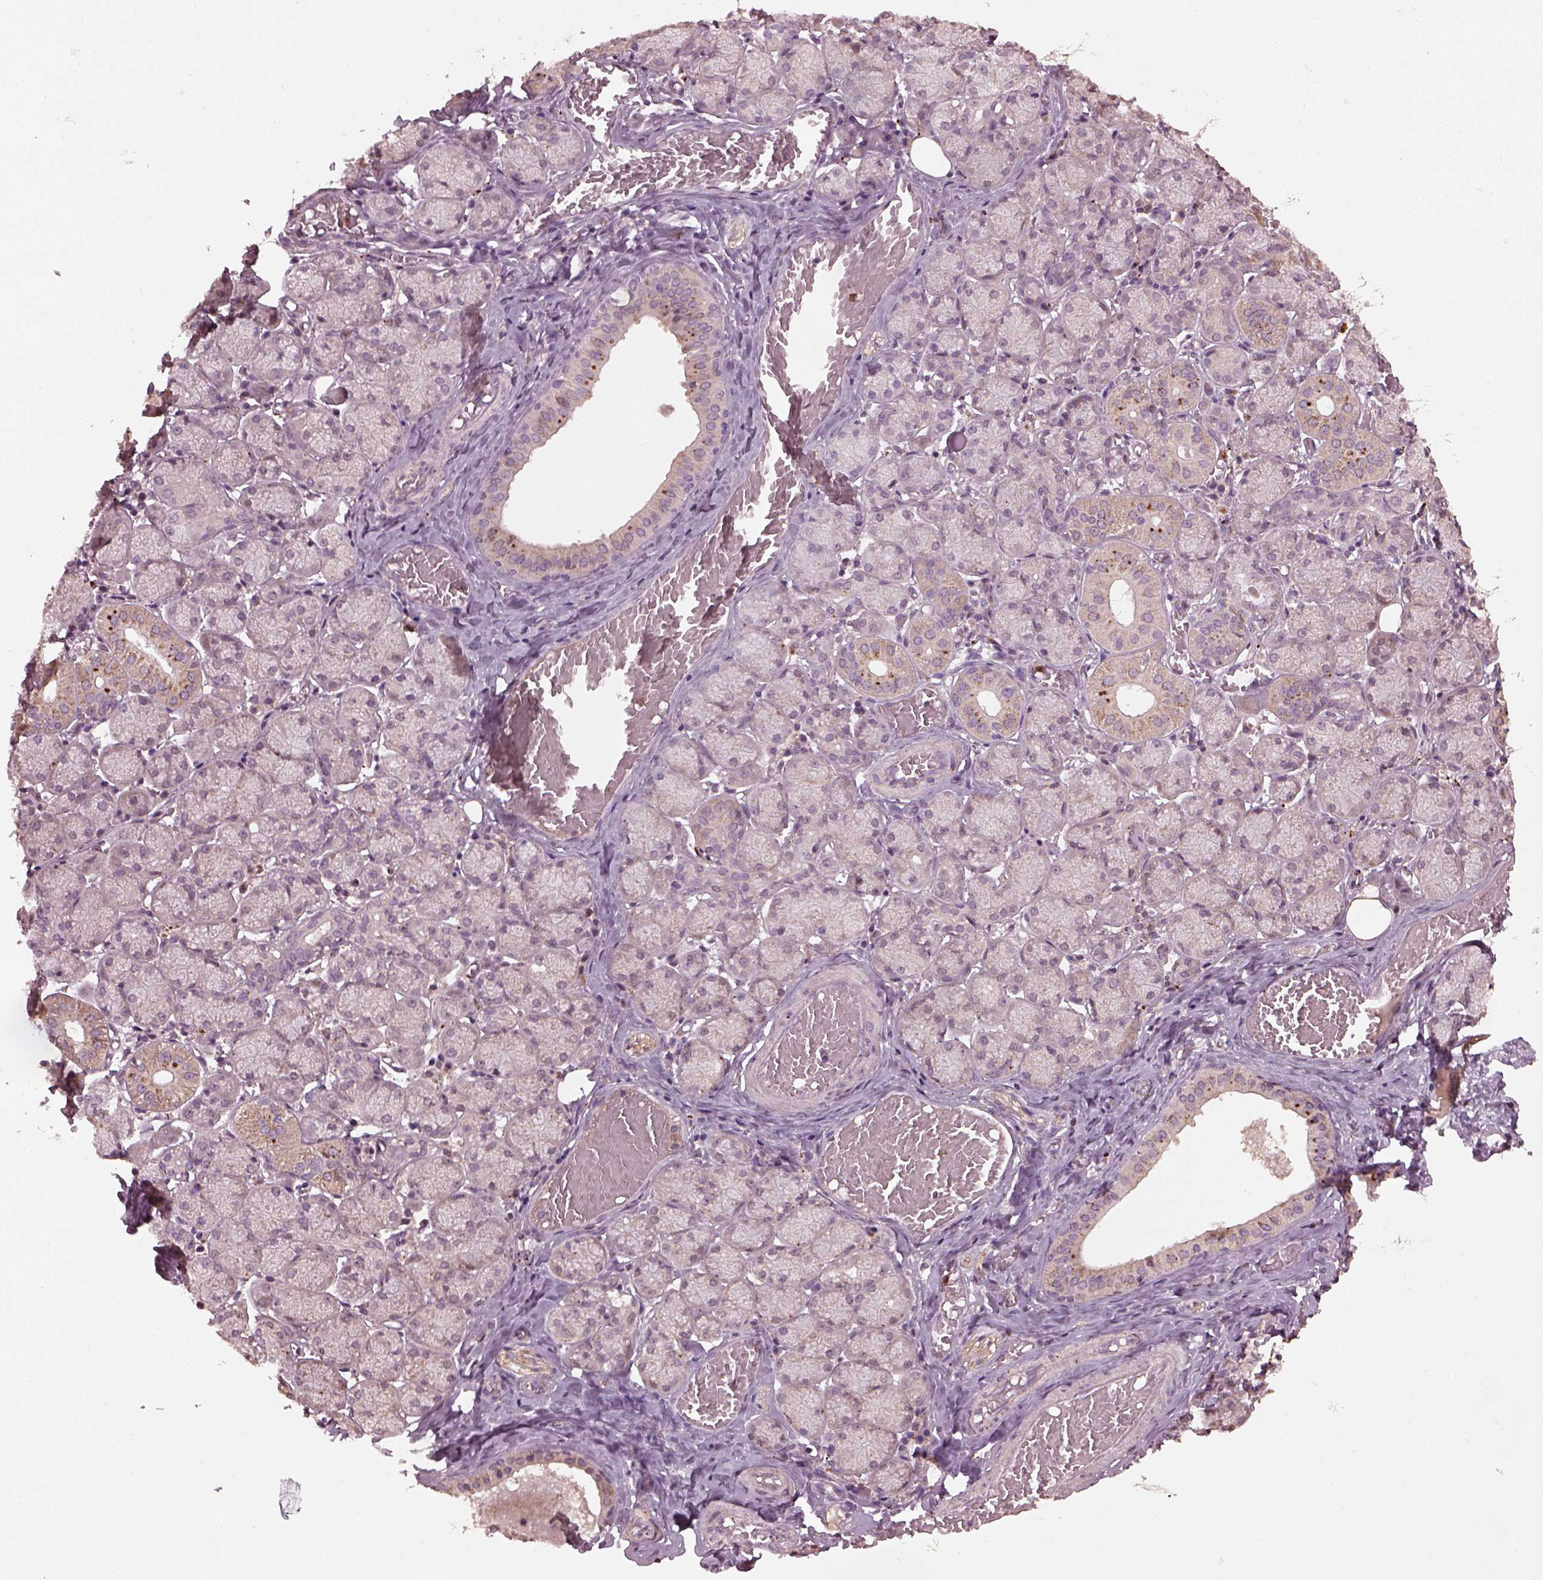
{"staining": {"intensity": "weak", "quantity": "<25%", "location": "cytoplasmic/membranous"}, "tissue": "salivary gland", "cell_type": "Glandular cells", "image_type": "normal", "snomed": [{"axis": "morphology", "description": "Normal tissue, NOS"}, {"axis": "topography", "description": "Salivary gland"}, {"axis": "topography", "description": "Peripheral nerve tissue"}], "caption": "IHC micrograph of unremarkable salivary gland: salivary gland stained with DAB shows no significant protein positivity in glandular cells.", "gene": "RUFY3", "patient": {"sex": "female", "age": 24}}